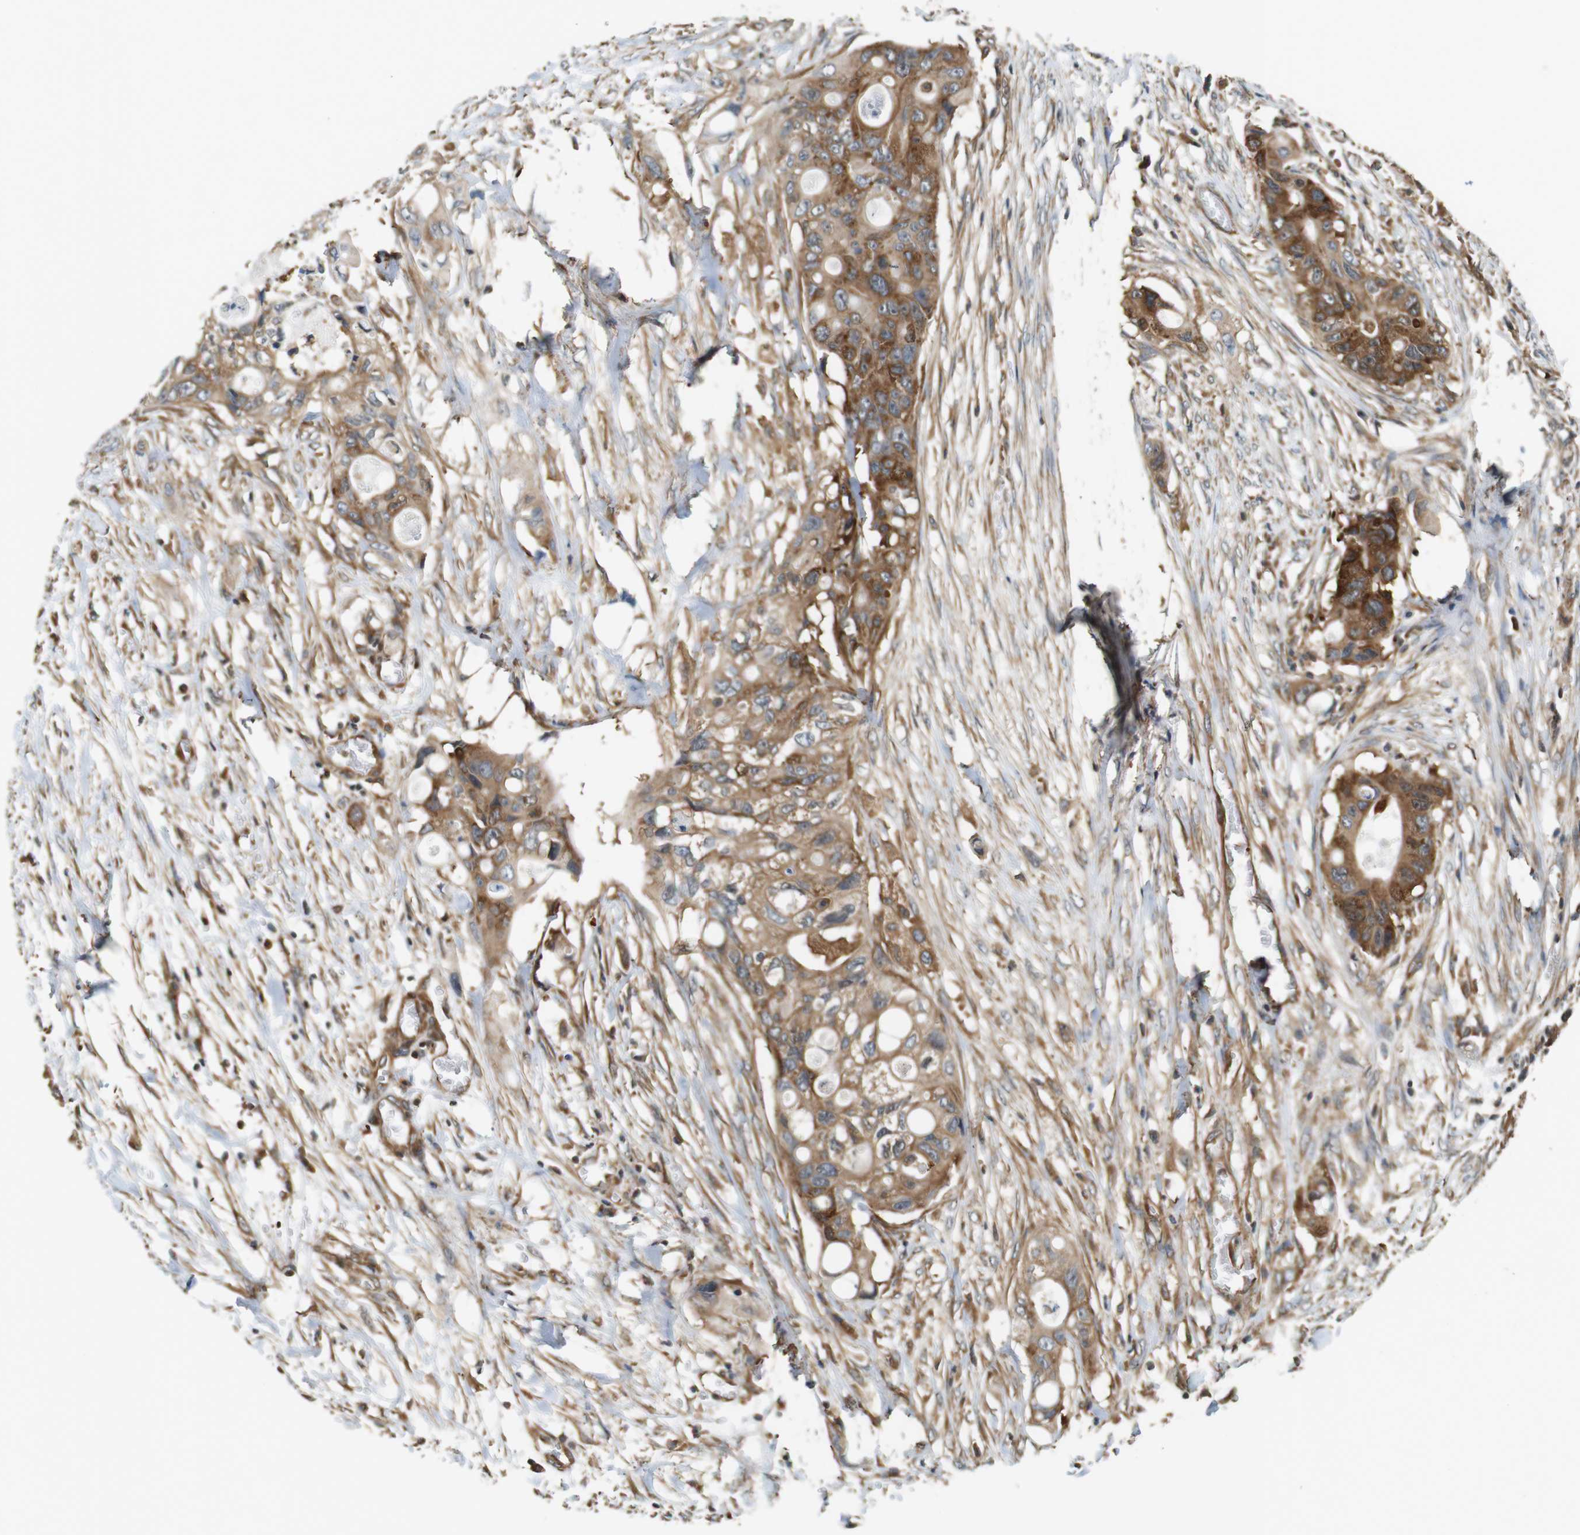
{"staining": {"intensity": "moderate", "quantity": ">75%", "location": "cytoplasmic/membranous"}, "tissue": "colorectal cancer", "cell_type": "Tumor cells", "image_type": "cancer", "snomed": [{"axis": "morphology", "description": "Adenocarcinoma, NOS"}, {"axis": "topography", "description": "Colon"}], "caption": "DAB (3,3'-diaminobenzidine) immunohistochemical staining of colorectal cancer reveals moderate cytoplasmic/membranous protein expression in approximately >75% of tumor cells.", "gene": "PA2G4", "patient": {"sex": "female", "age": 57}}